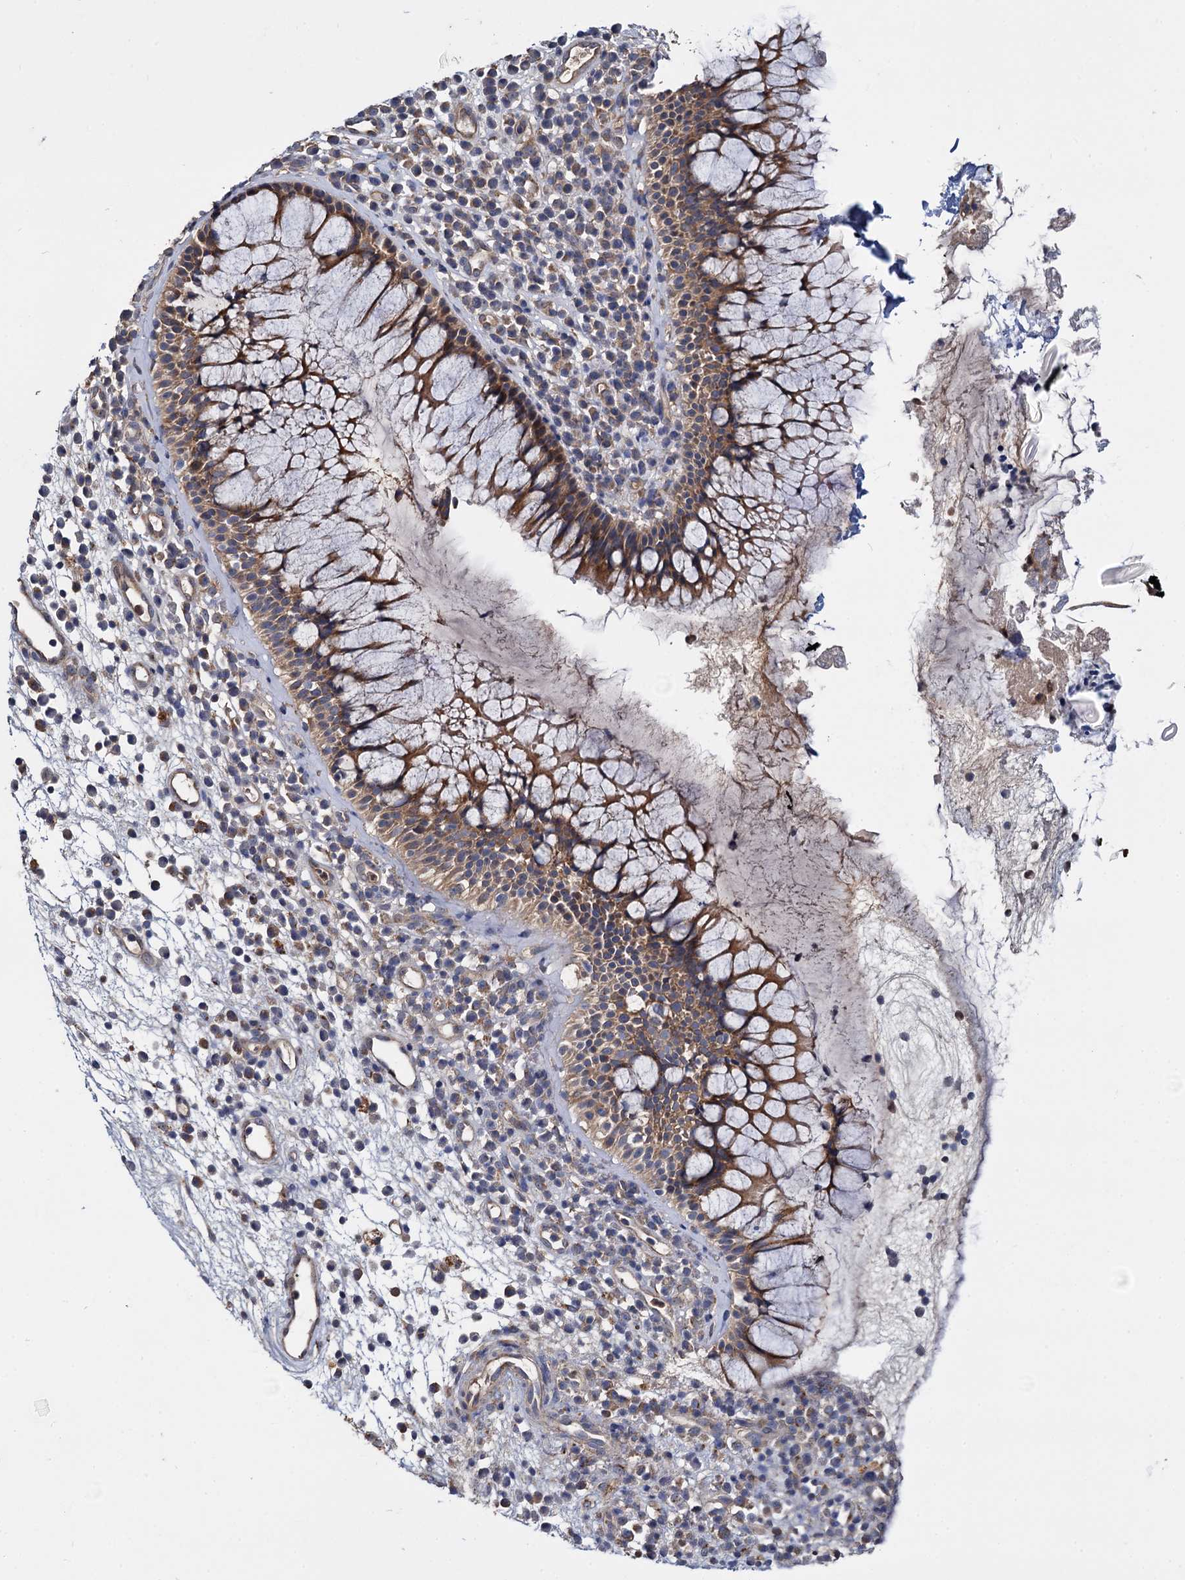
{"staining": {"intensity": "strong", "quantity": ">75%", "location": "cytoplasmic/membranous"}, "tissue": "nasopharynx", "cell_type": "Respiratory epithelial cells", "image_type": "normal", "snomed": [{"axis": "morphology", "description": "Normal tissue, NOS"}, {"axis": "morphology", "description": "Inflammation, NOS"}, {"axis": "topography", "description": "Nasopharynx"}], "caption": "Immunohistochemistry (IHC) staining of benign nasopharynx, which displays high levels of strong cytoplasmic/membranous staining in about >75% of respiratory epithelial cells indicating strong cytoplasmic/membranous protein positivity. The staining was performed using DAB (3,3'-diaminobenzidine) (brown) for protein detection and nuclei were counterstained in hematoxylin (blue).", "gene": "CEP192", "patient": {"sex": "male", "age": 70}}